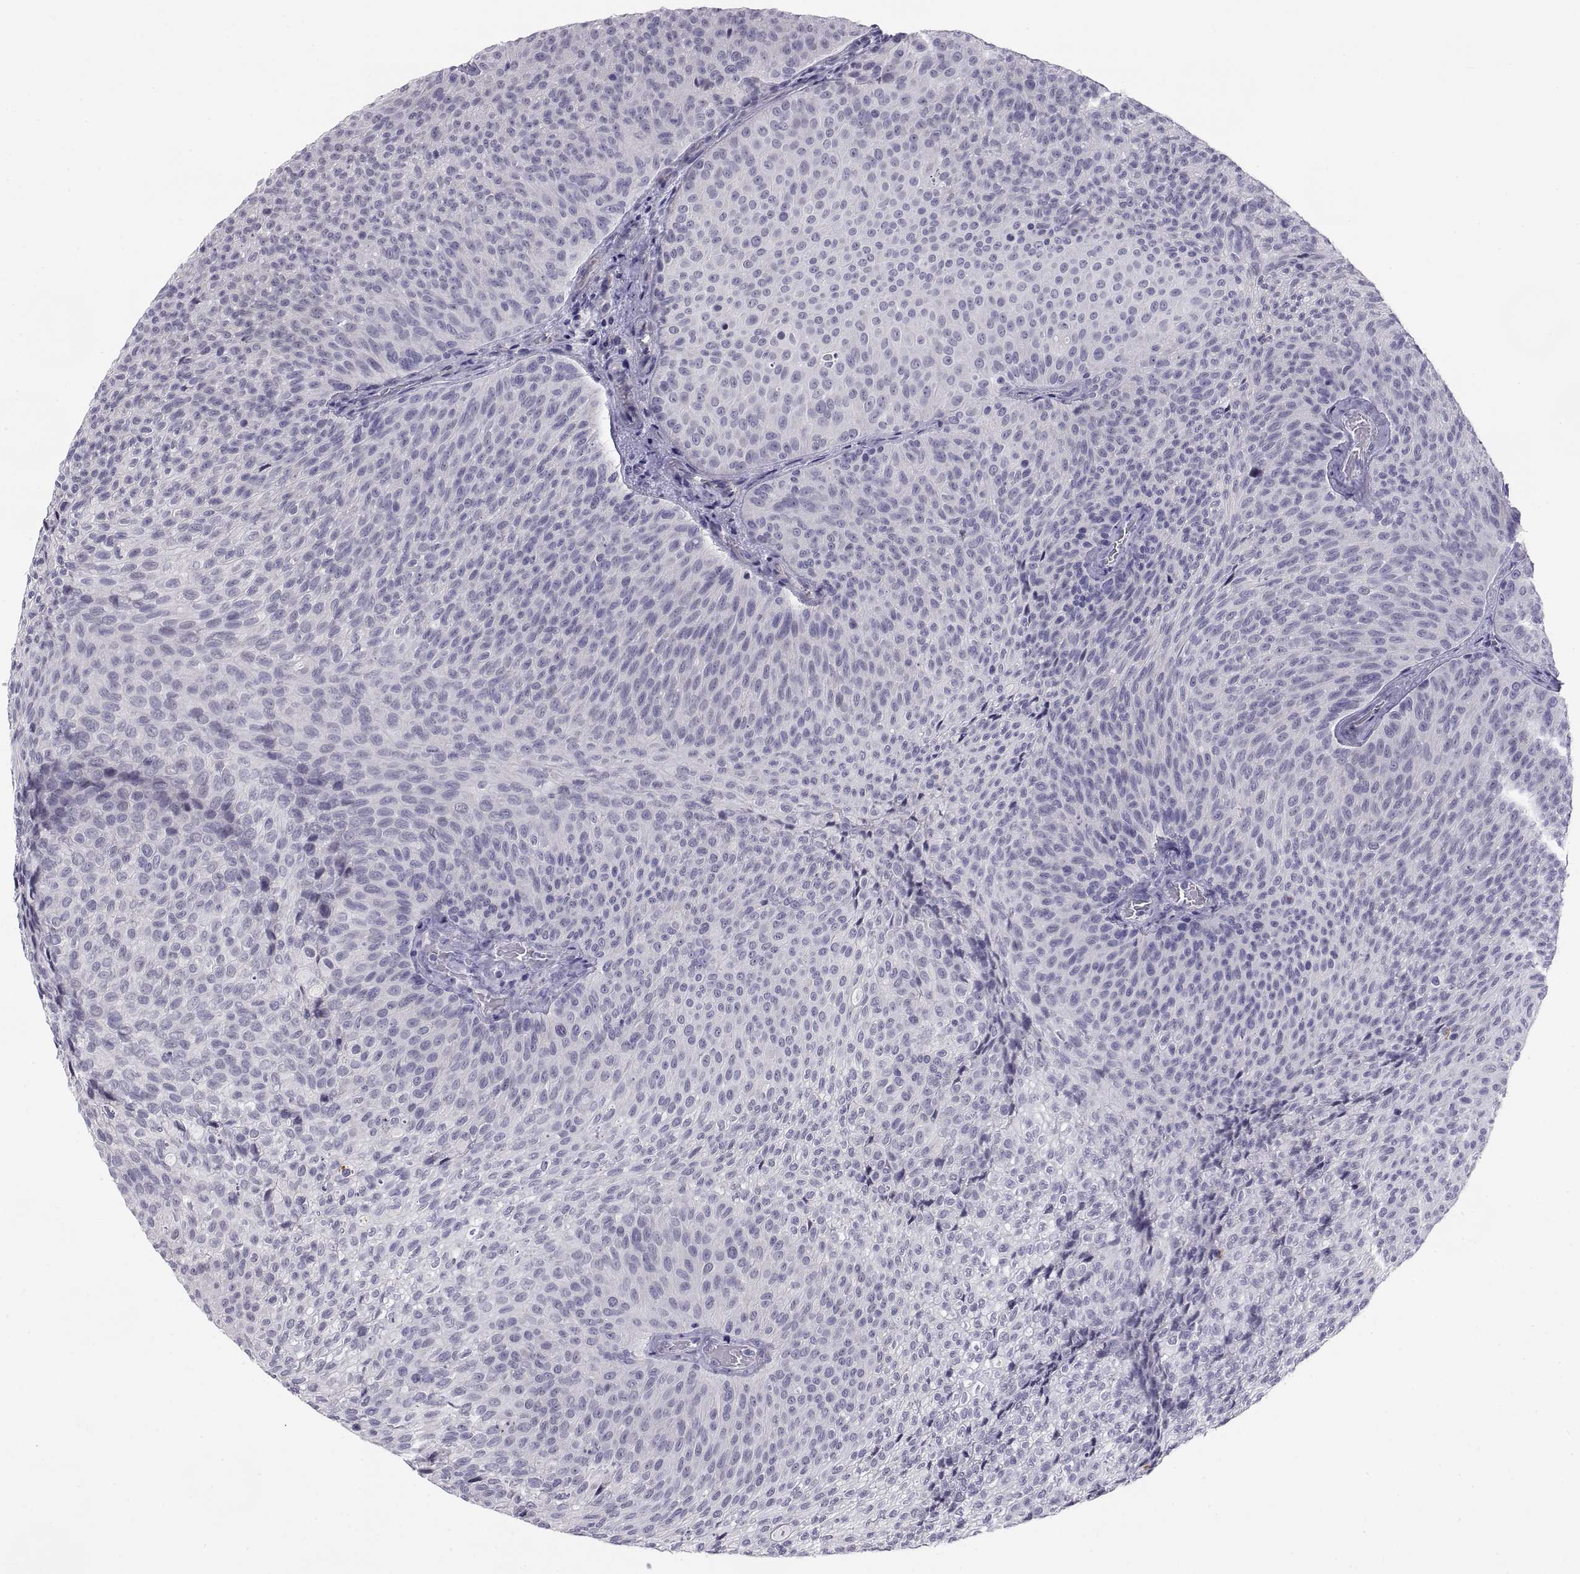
{"staining": {"intensity": "negative", "quantity": "none", "location": "none"}, "tissue": "urothelial cancer", "cell_type": "Tumor cells", "image_type": "cancer", "snomed": [{"axis": "morphology", "description": "Urothelial carcinoma, Low grade"}, {"axis": "topography", "description": "Urinary bladder"}], "caption": "Tumor cells show no significant protein staining in low-grade urothelial carcinoma.", "gene": "TEX13A", "patient": {"sex": "male", "age": 78}}